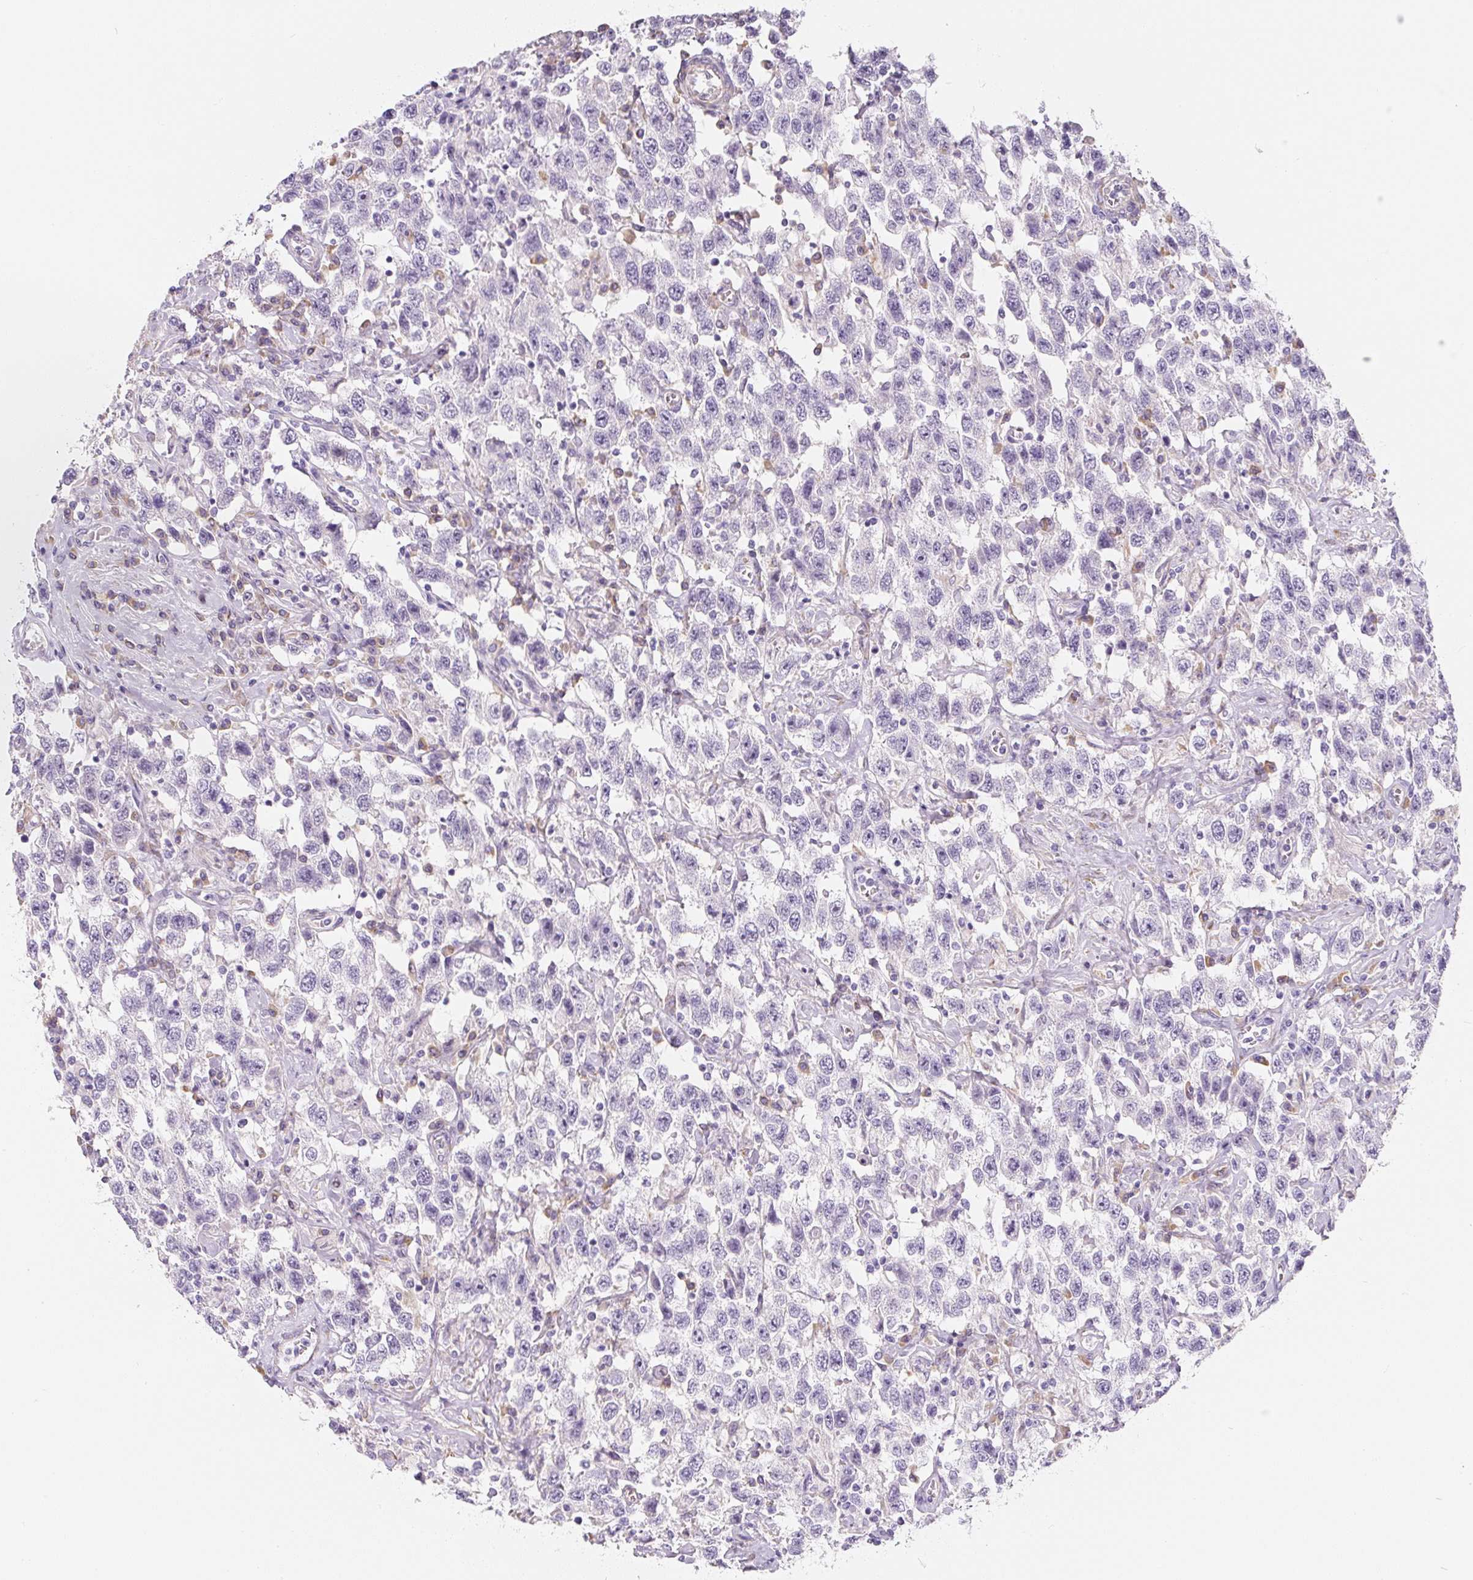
{"staining": {"intensity": "negative", "quantity": "none", "location": "none"}, "tissue": "testis cancer", "cell_type": "Tumor cells", "image_type": "cancer", "snomed": [{"axis": "morphology", "description": "Seminoma, NOS"}, {"axis": "topography", "description": "Testis"}], "caption": "This is a image of immunohistochemistry staining of testis seminoma, which shows no staining in tumor cells. (IHC, brightfield microscopy, high magnification).", "gene": "PWWP3B", "patient": {"sex": "male", "age": 41}}